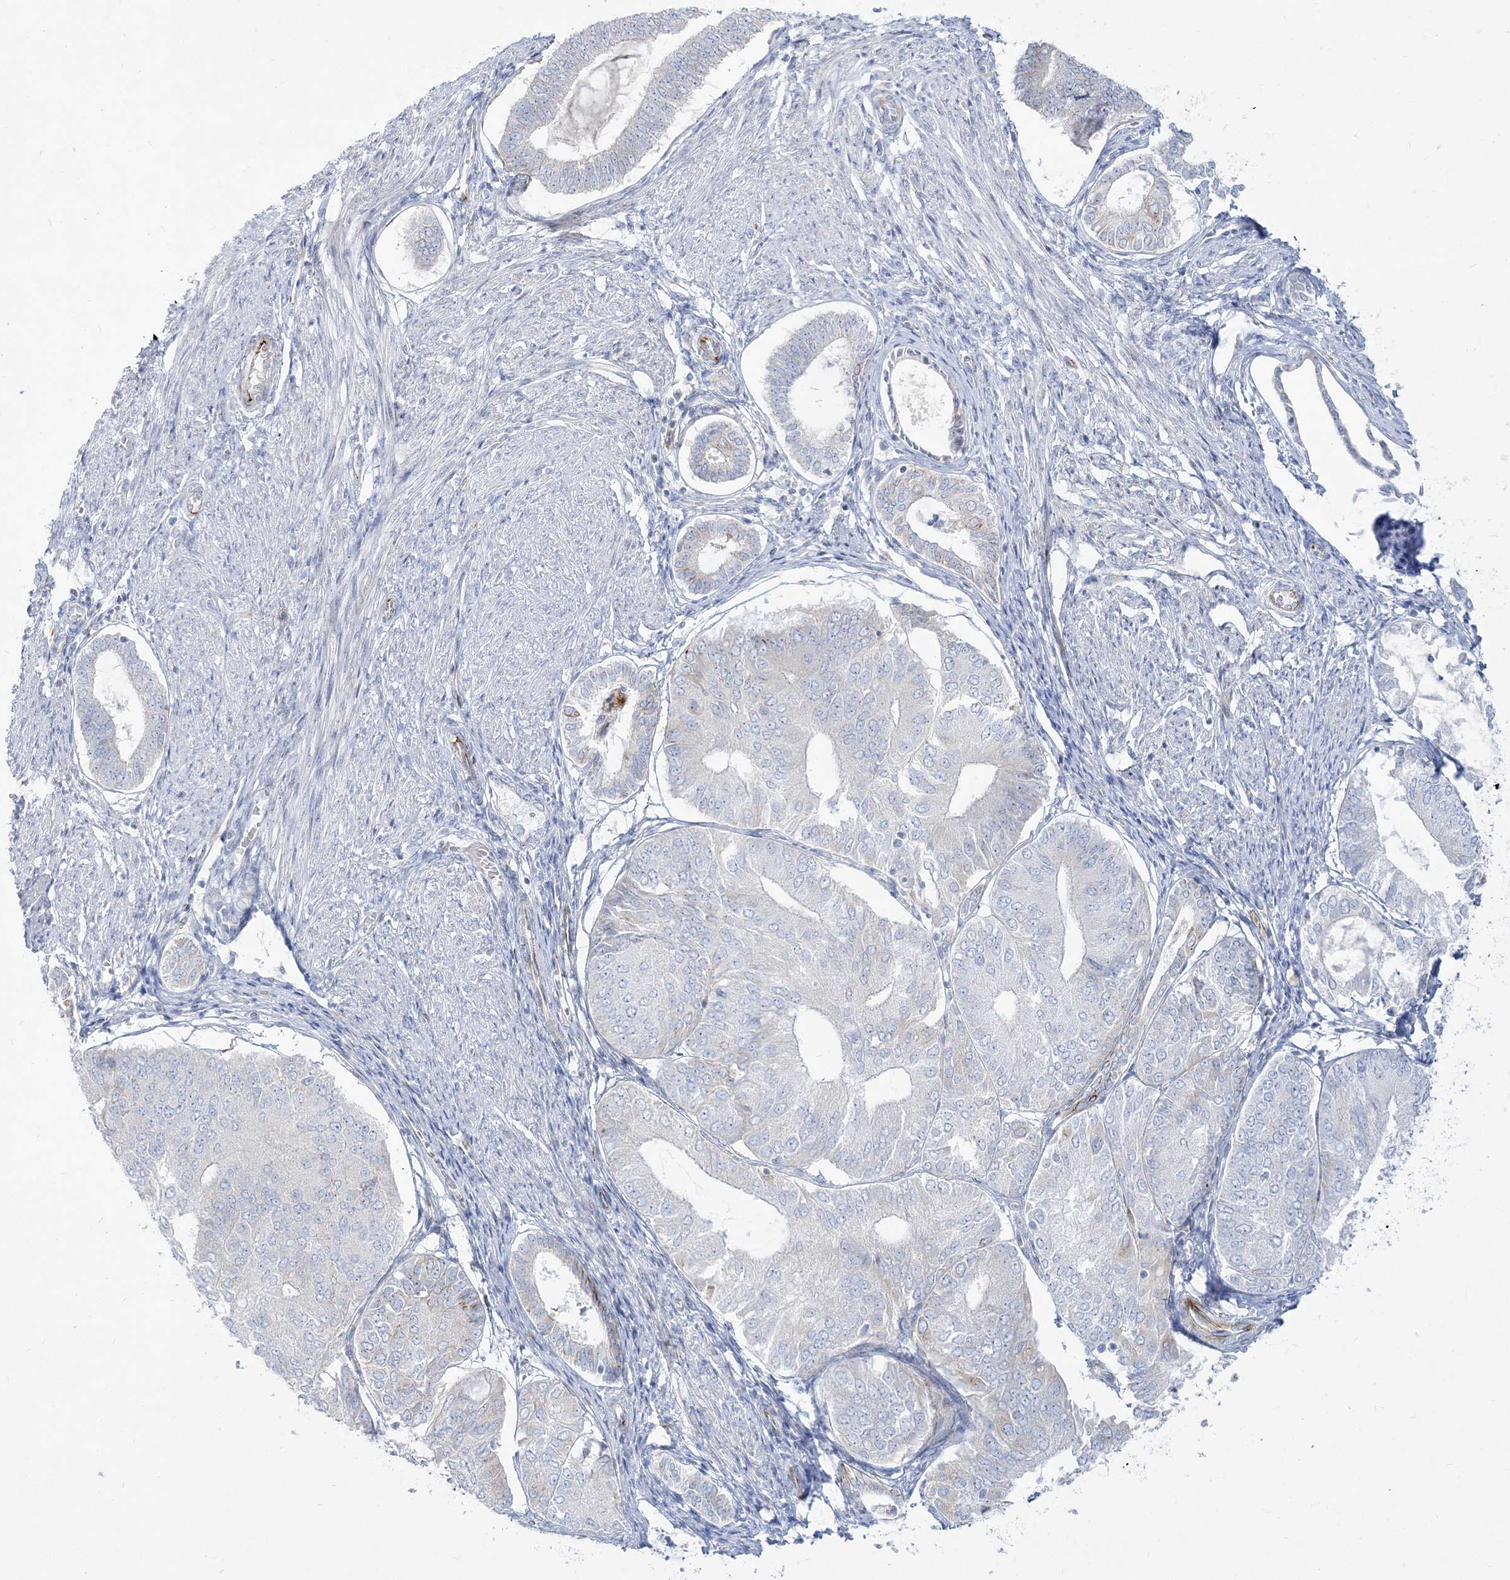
{"staining": {"intensity": "negative", "quantity": "none", "location": "none"}, "tissue": "endometrial cancer", "cell_type": "Tumor cells", "image_type": "cancer", "snomed": [{"axis": "morphology", "description": "Adenocarcinoma, NOS"}, {"axis": "topography", "description": "Endometrium"}], "caption": "A micrograph of human endometrial adenocarcinoma is negative for staining in tumor cells. (Brightfield microscopy of DAB immunohistochemistry (IHC) at high magnification).", "gene": "GPAT2", "patient": {"sex": "female", "age": 81}}